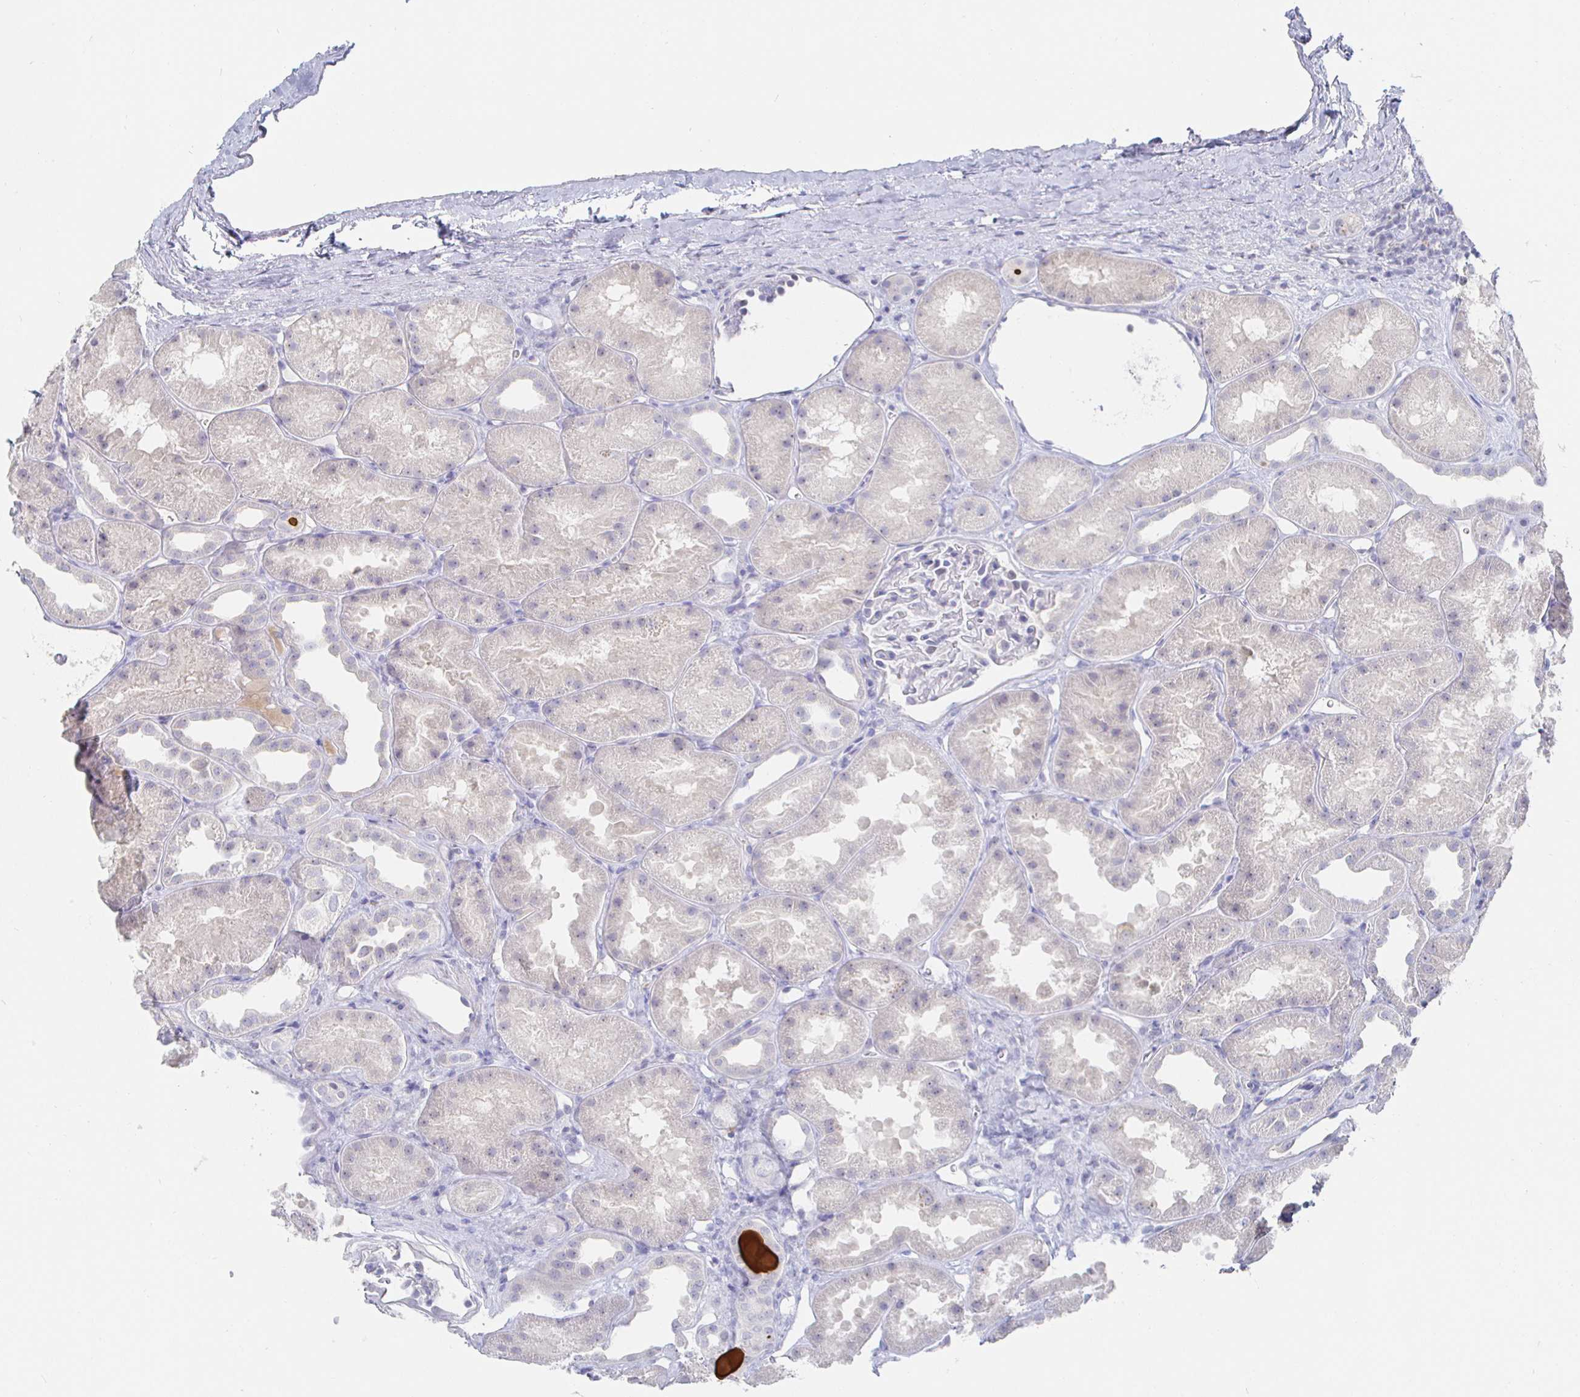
{"staining": {"intensity": "negative", "quantity": "none", "location": "none"}, "tissue": "kidney", "cell_type": "Cells in glomeruli", "image_type": "normal", "snomed": [{"axis": "morphology", "description": "Normal tissue, NOS"}, {"axis": "topography", "description": "Kidney"}], "caption": "This is a micrograph of immunohistochemistry (IHC) staining of unremarkable kidney, which shows no expression in cells in glomeruli.", "gene": "LRRC23", "patient": {"sex": "male", "age": 61}}